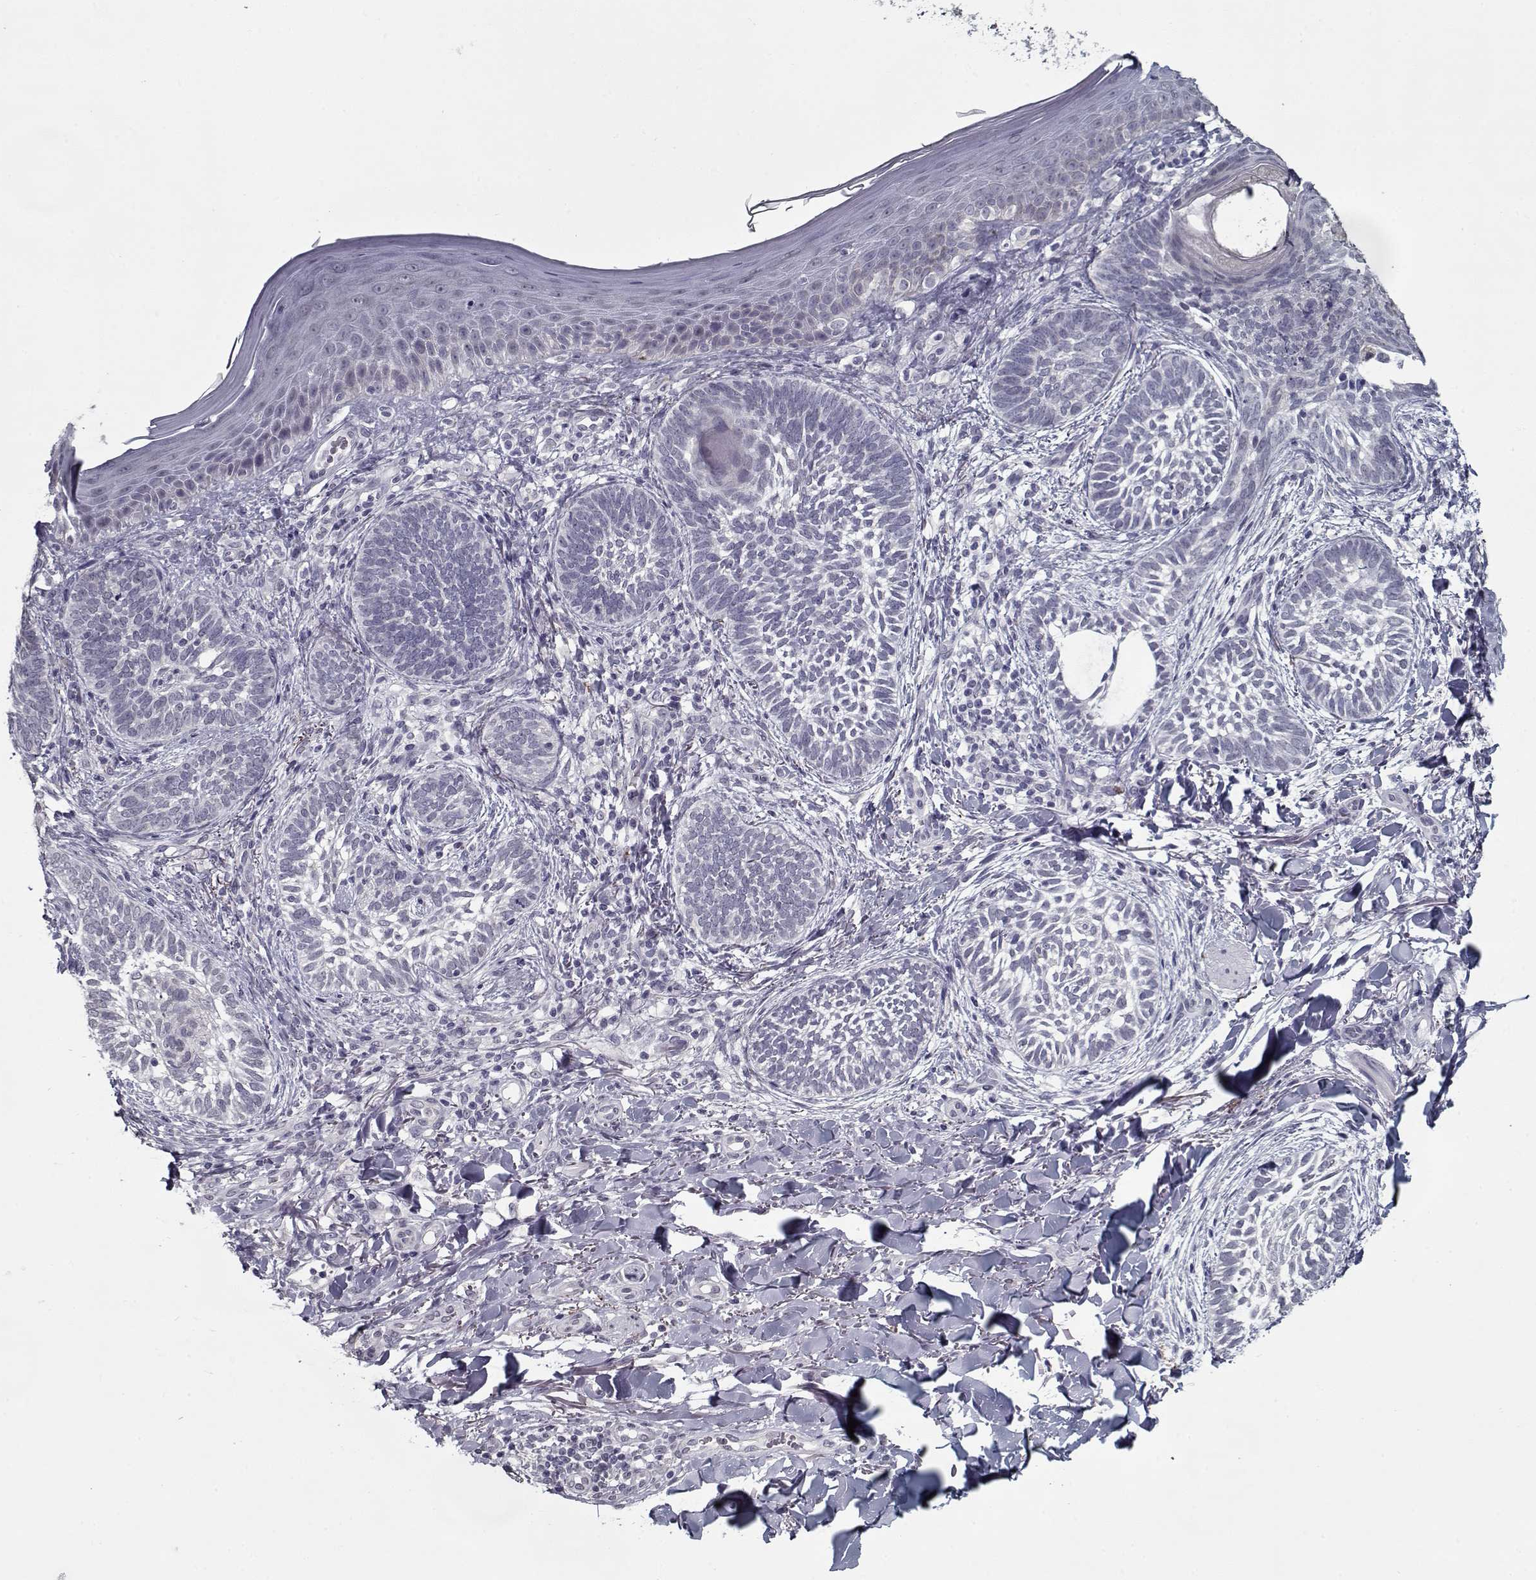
{"staining": {"intensity": "negative", "quantity": "none", "location": "none"}, "tissue": "skin cancer", "cell_type": "Tumor cells", "image_type": "cancer", "snomed": [{"axis": "morphology", "description": "Normal tissue, NOS"}, {"axis": "morphology", "description": "Basal cell carcinoma"}, {"axis": "topography", "description": "Skin"}], "caption": "There is no significant expression in tumor cells of skin cancer (basal cell carcinoma).", "gene": "SEC16B", "patient": {"sex": "male", "age": 46}}